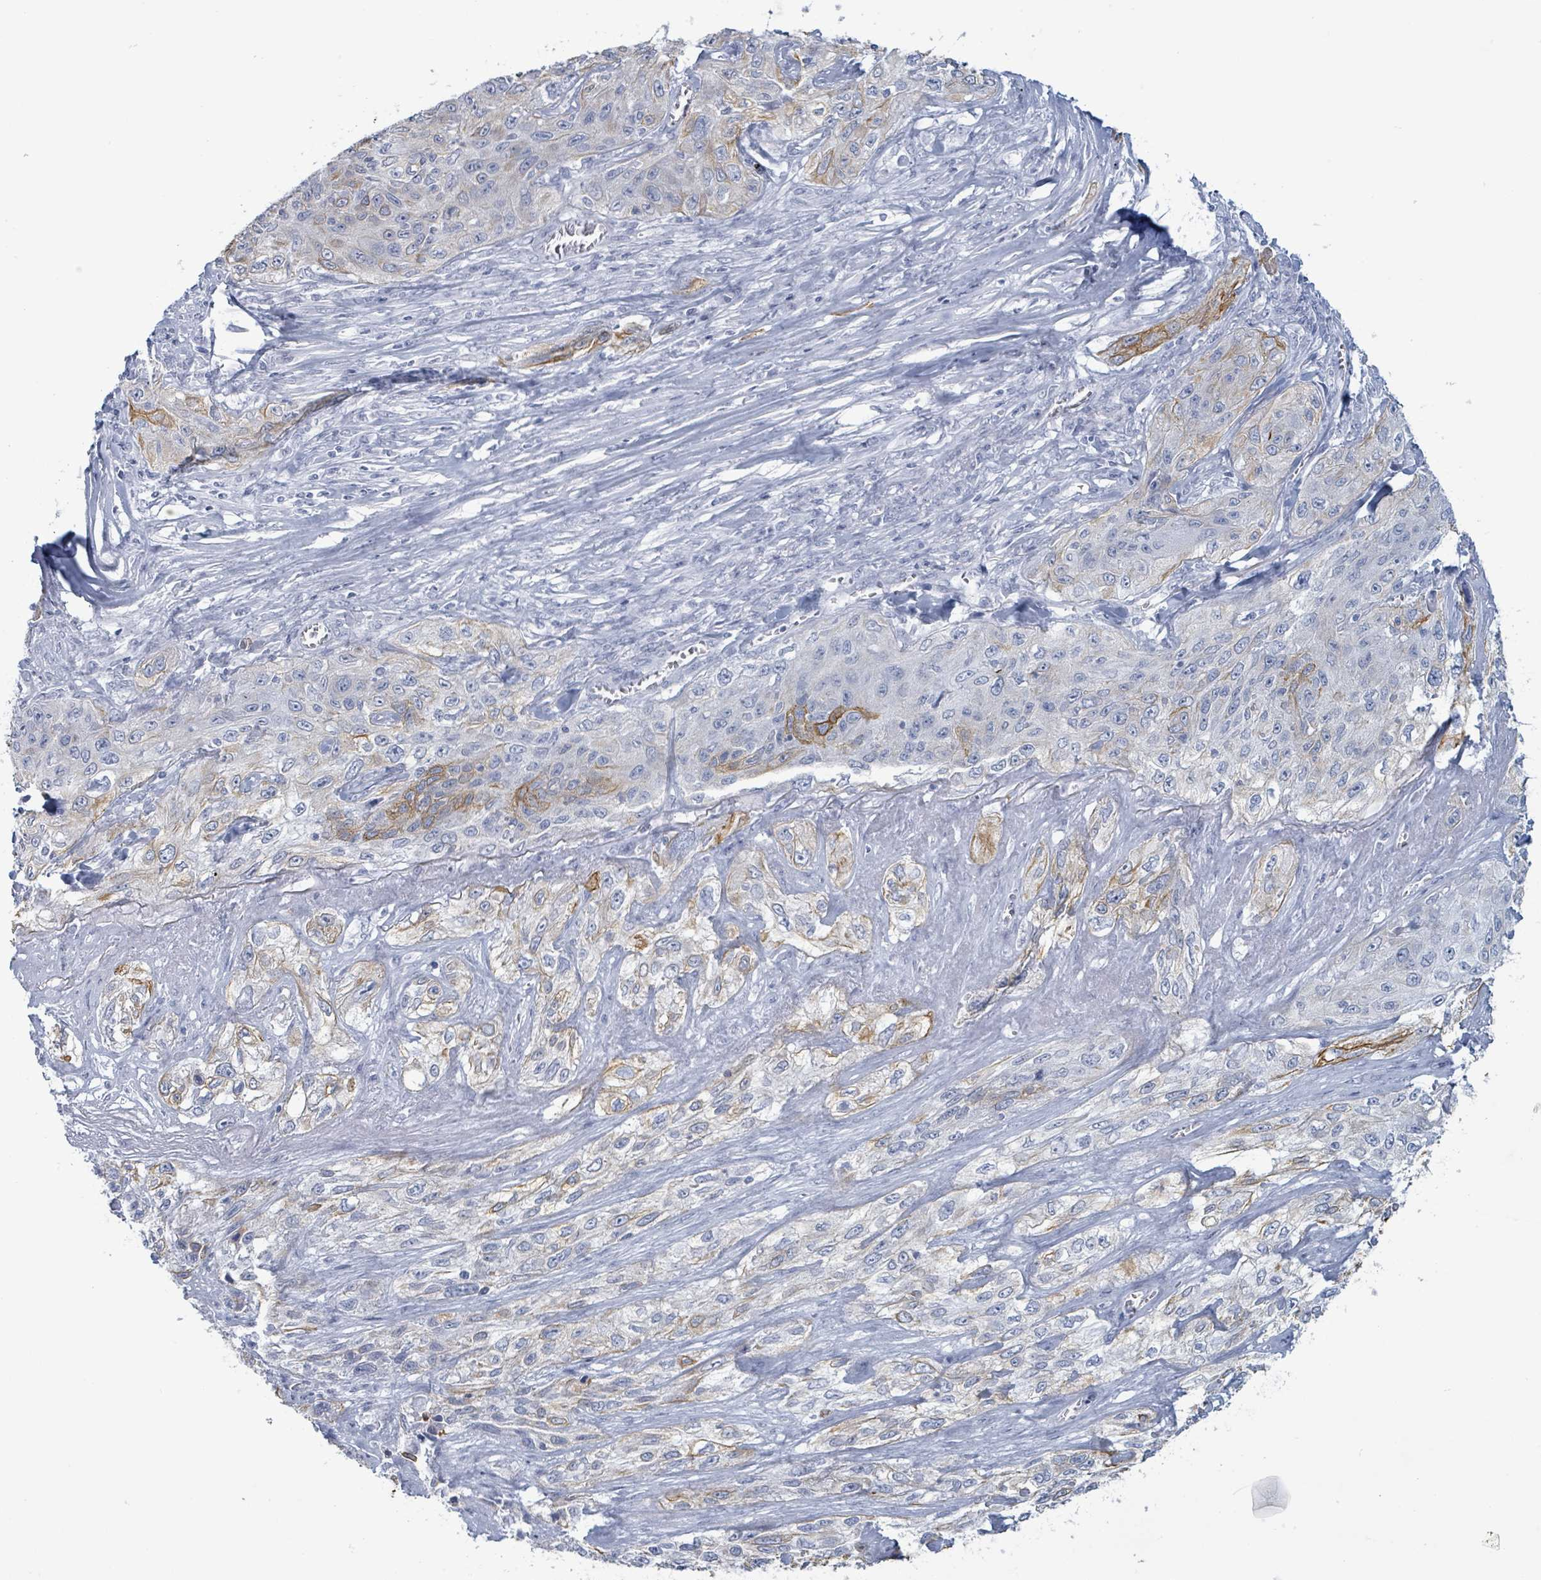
{"staining": {"intensity": "moderate", "quantity": "<25%", "location": "cytoplasmic/membranous"}, "tissue": "lung cancer", "cell_type": "Tumor cells", "image_type": "cancer", "snomed": [{"axis": "morphology", "description": "Squamous cell carcinoma, NOS"}, {"axis": "topography", "description": "Lung"}], "caption": "A high-resolution photomicrograph shows immunohistochemistry (IHC) staining of squamous cell carcinoma (lung), which reveals moderate cytoplasmic/membranous expression in approximately <25% of tumor cells.", "gene": "KRT8", "patient": {"sex": "female", "age": 69}}